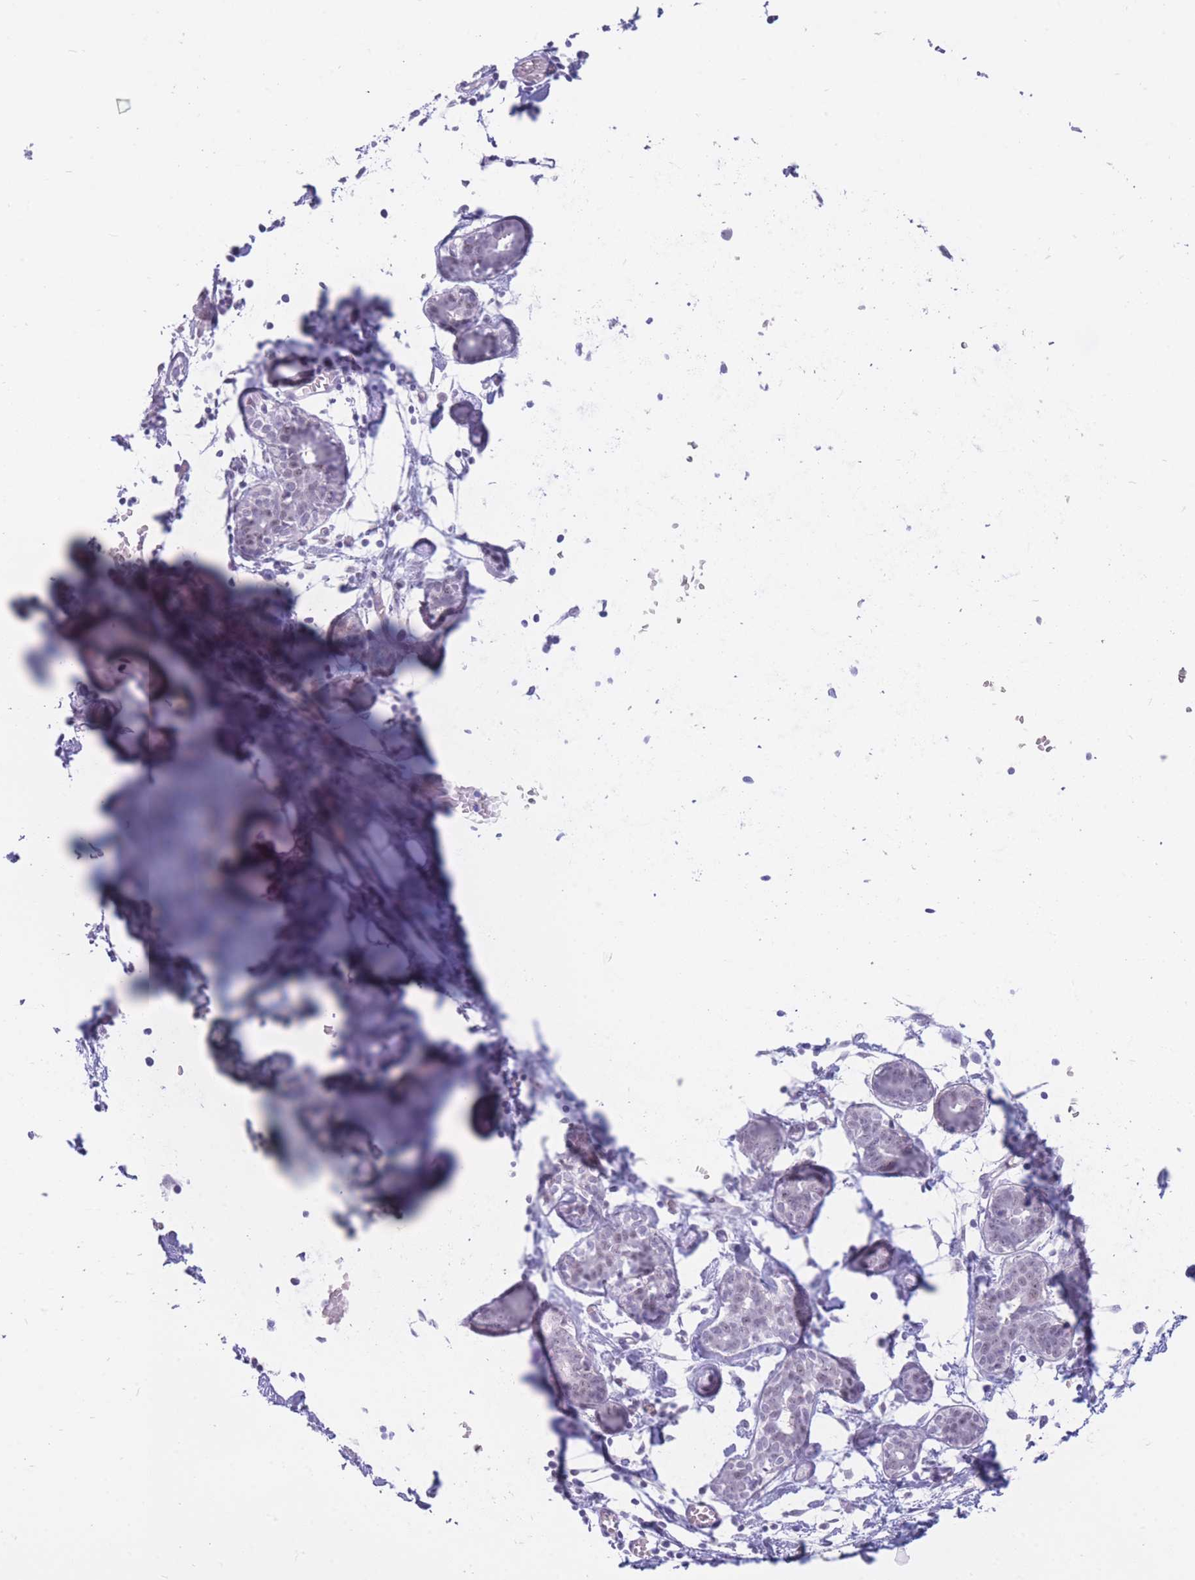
{"staining": {"intensity": "negative", "quantity": "none", "location": "none"}, "tissue": "breast", "cell_type": "Adipocytes", "image_type": "normal", "snomed": [{"axis": "morphology", "description": "Normal tissue, NOS"}, {"axis": "topography", "description": "Breast"}], "caption": "Adipocytes are negative for brown protein staining in unremarkable breast.", "gene": "CYP2B6", "patient": {"sex": "female", "age": 27}}